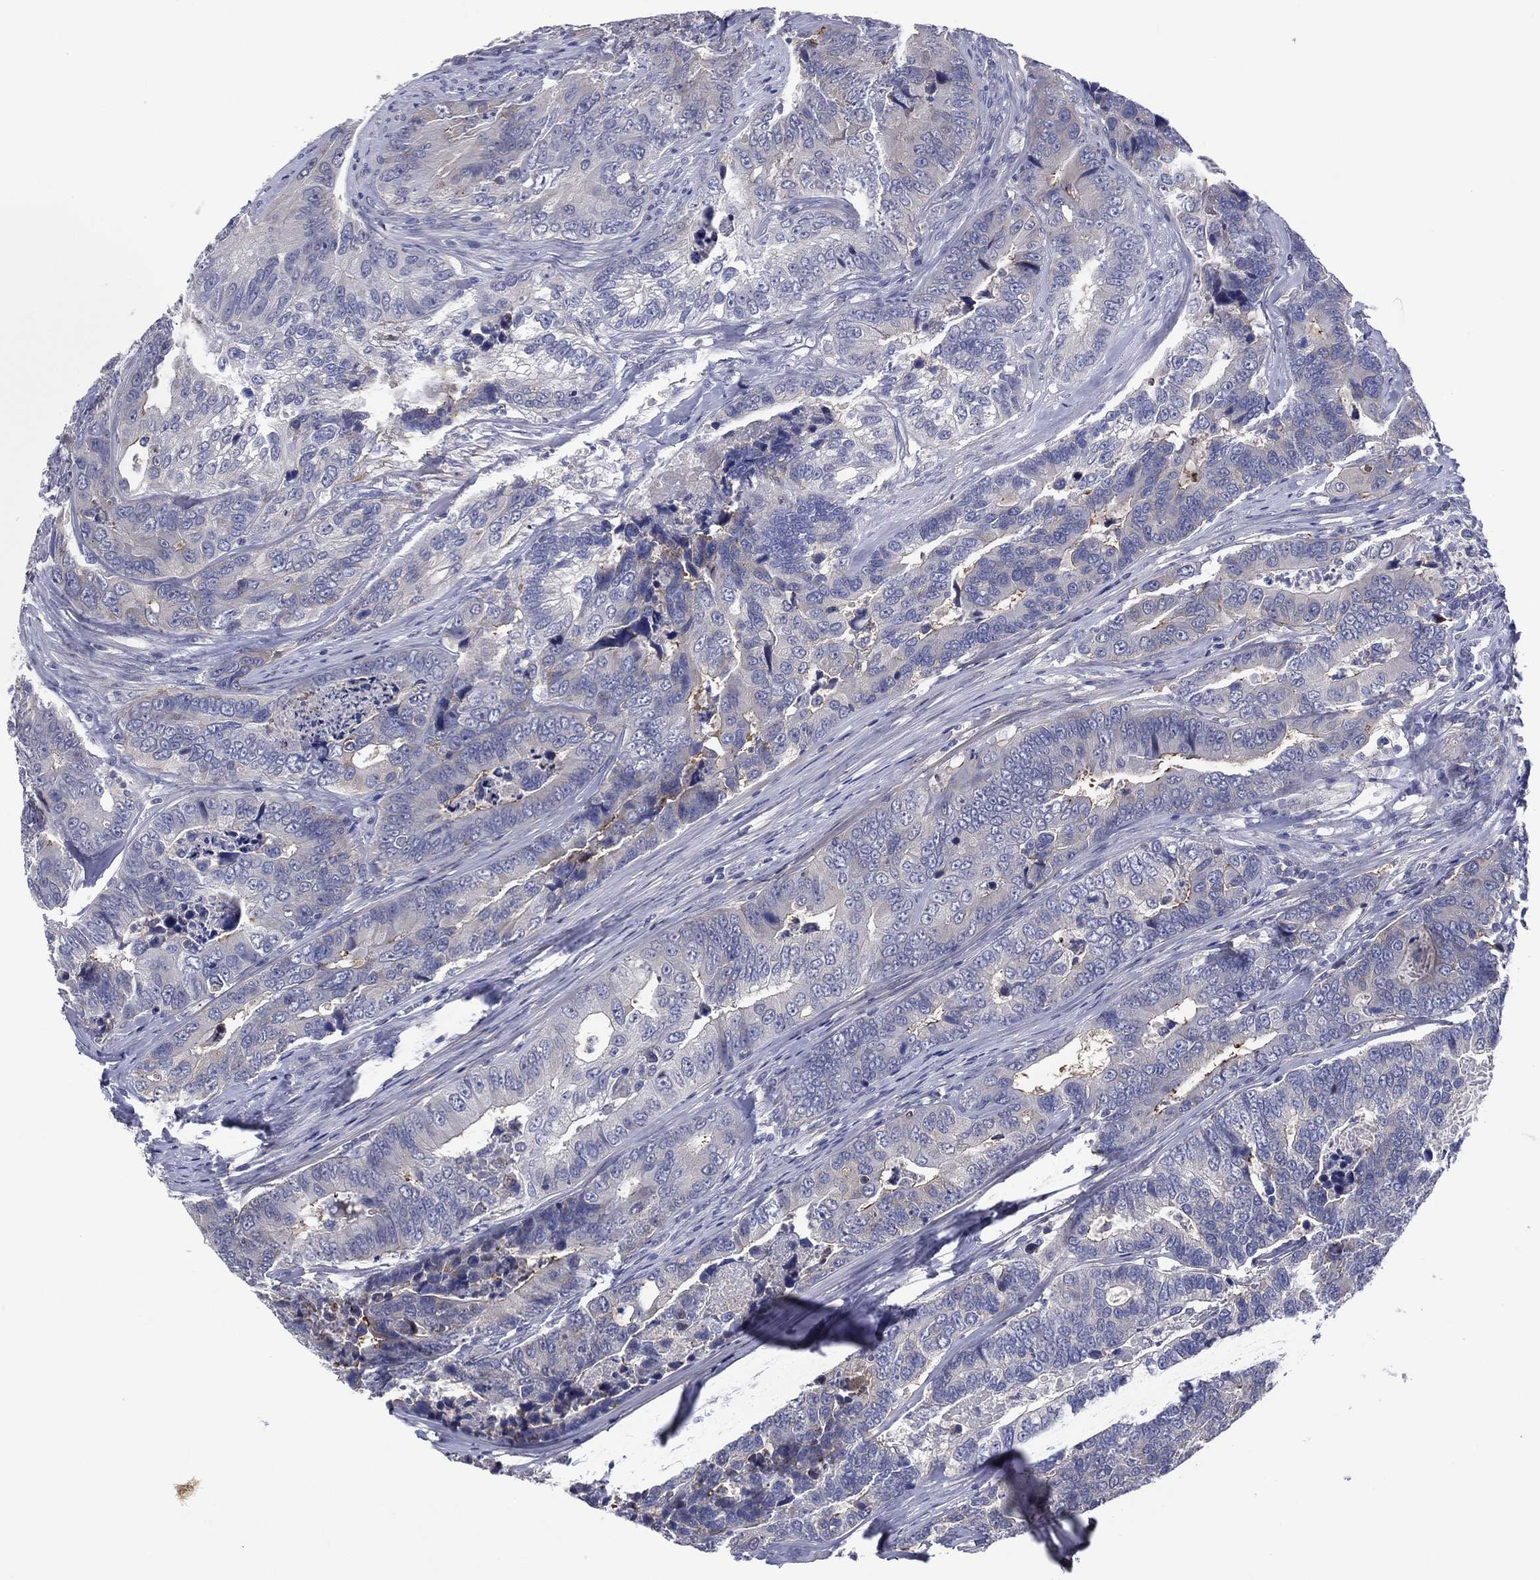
{"staining": {"intensity": "negative", "quantity": "none", "location": "none"}, "tissue": "colorectal cancer", "cell_type": "Tumor cells", "image_type": "cancer", "snomed": [{"axis": "morphology", "description": "Adenocarcinoma, NOS"}, {"axis": "topography", "description": "Colon"}], "caption": "Protein analysis of colorectal adenocarcinoma reveals no significant expression in tumor cells.", "gene": "TRIM31", "patient": {"sex": "female", "age": 72}}